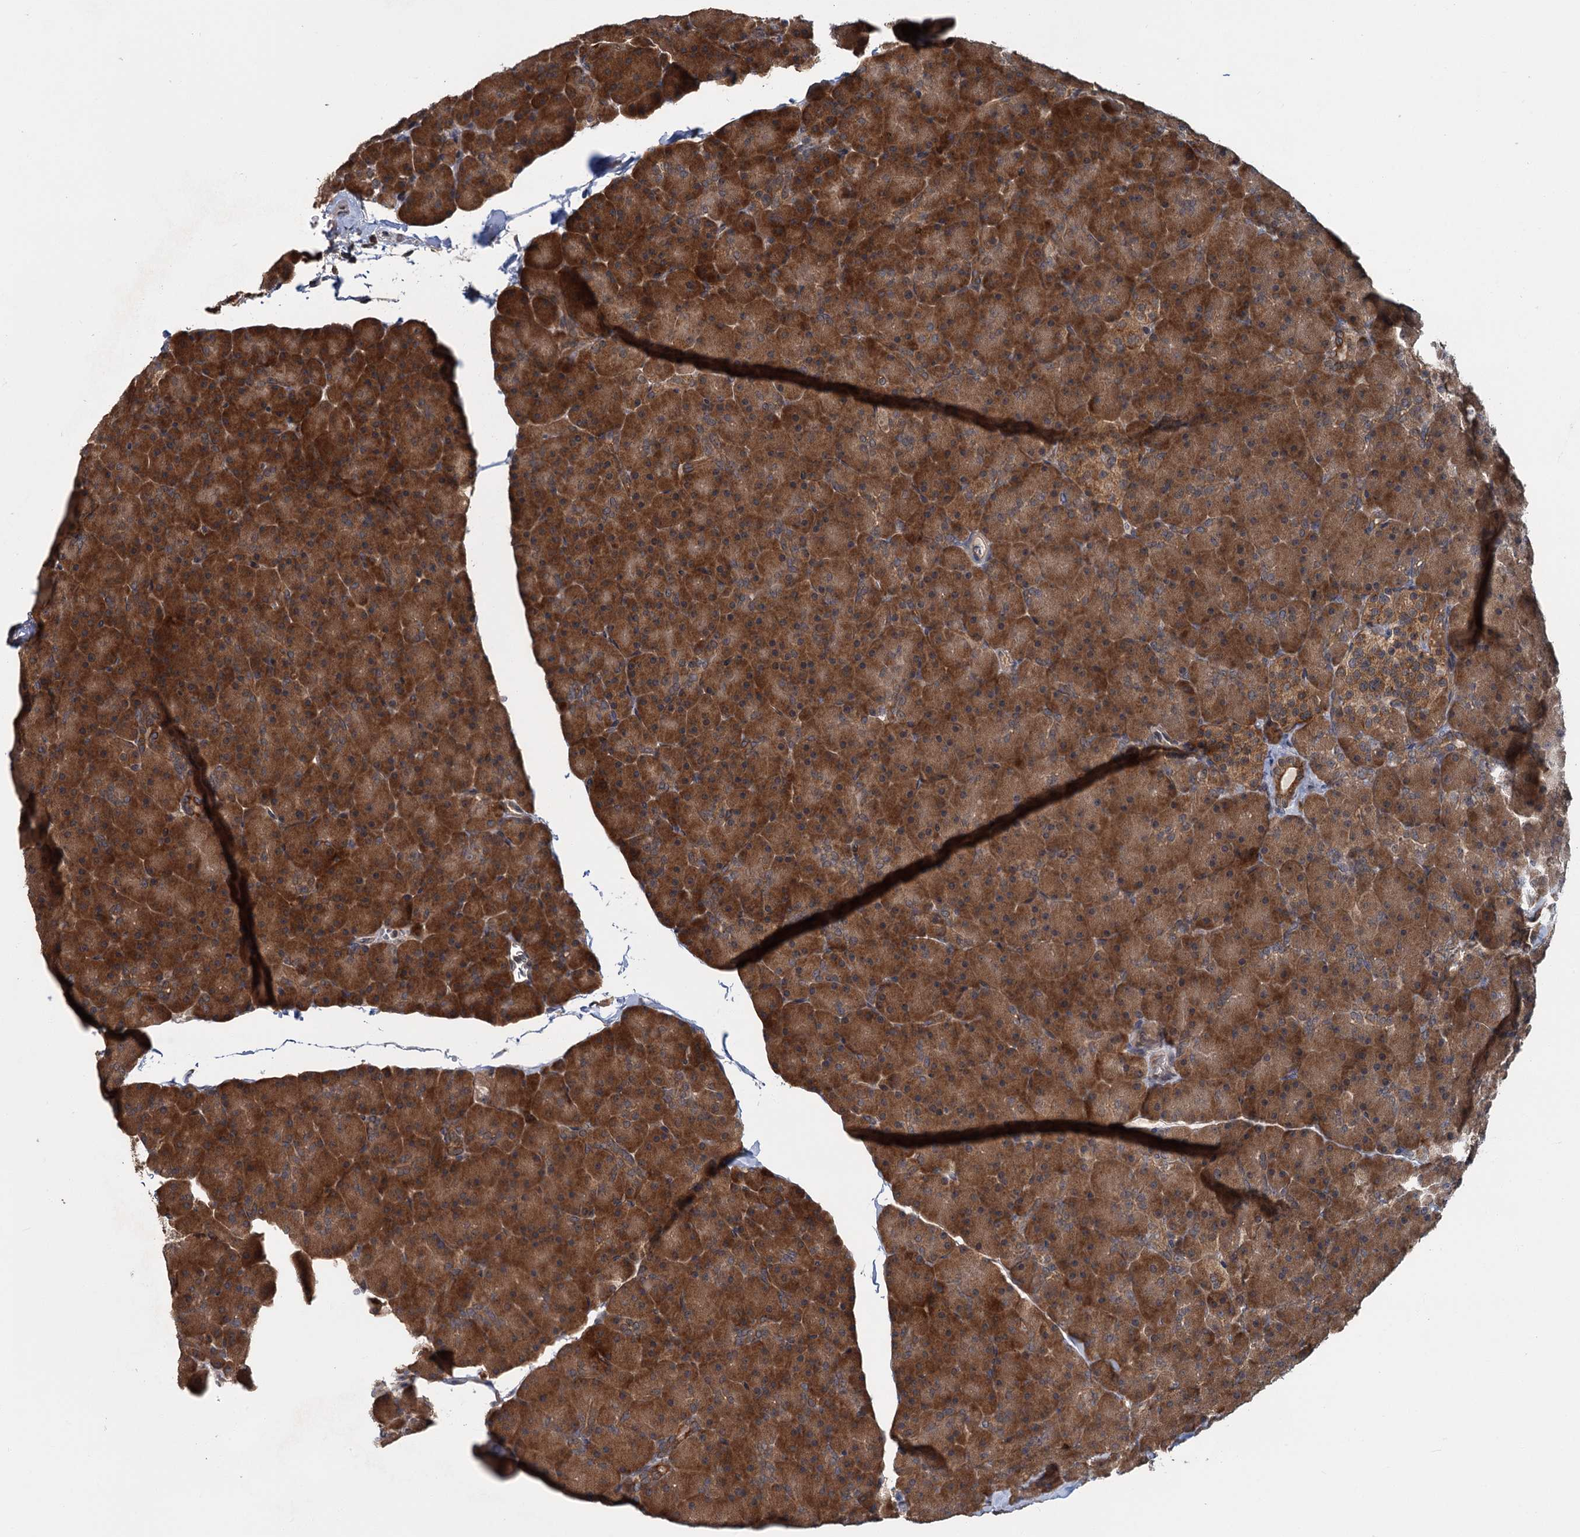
{"staining": {"intensity": "strong", "quantity": ">75%", "location": "cytoplasmic/membranous"}, "tissue": "pancreas", "cell_type": "Exocrine glandular cells", "image_type": "normal", "snomed": [{"axis": "morphology", "description": "Normal tissue, NOS"}, {"axis": "topography", "description": "Pancreas"}], "caption": "The immunohistochemical stain labels strong cytoplasmic/membranous expression in exocrine glandular cells of normal pancreas.", "gene": "KANSL2", "patient": {"sex": "male", "age": 36}}